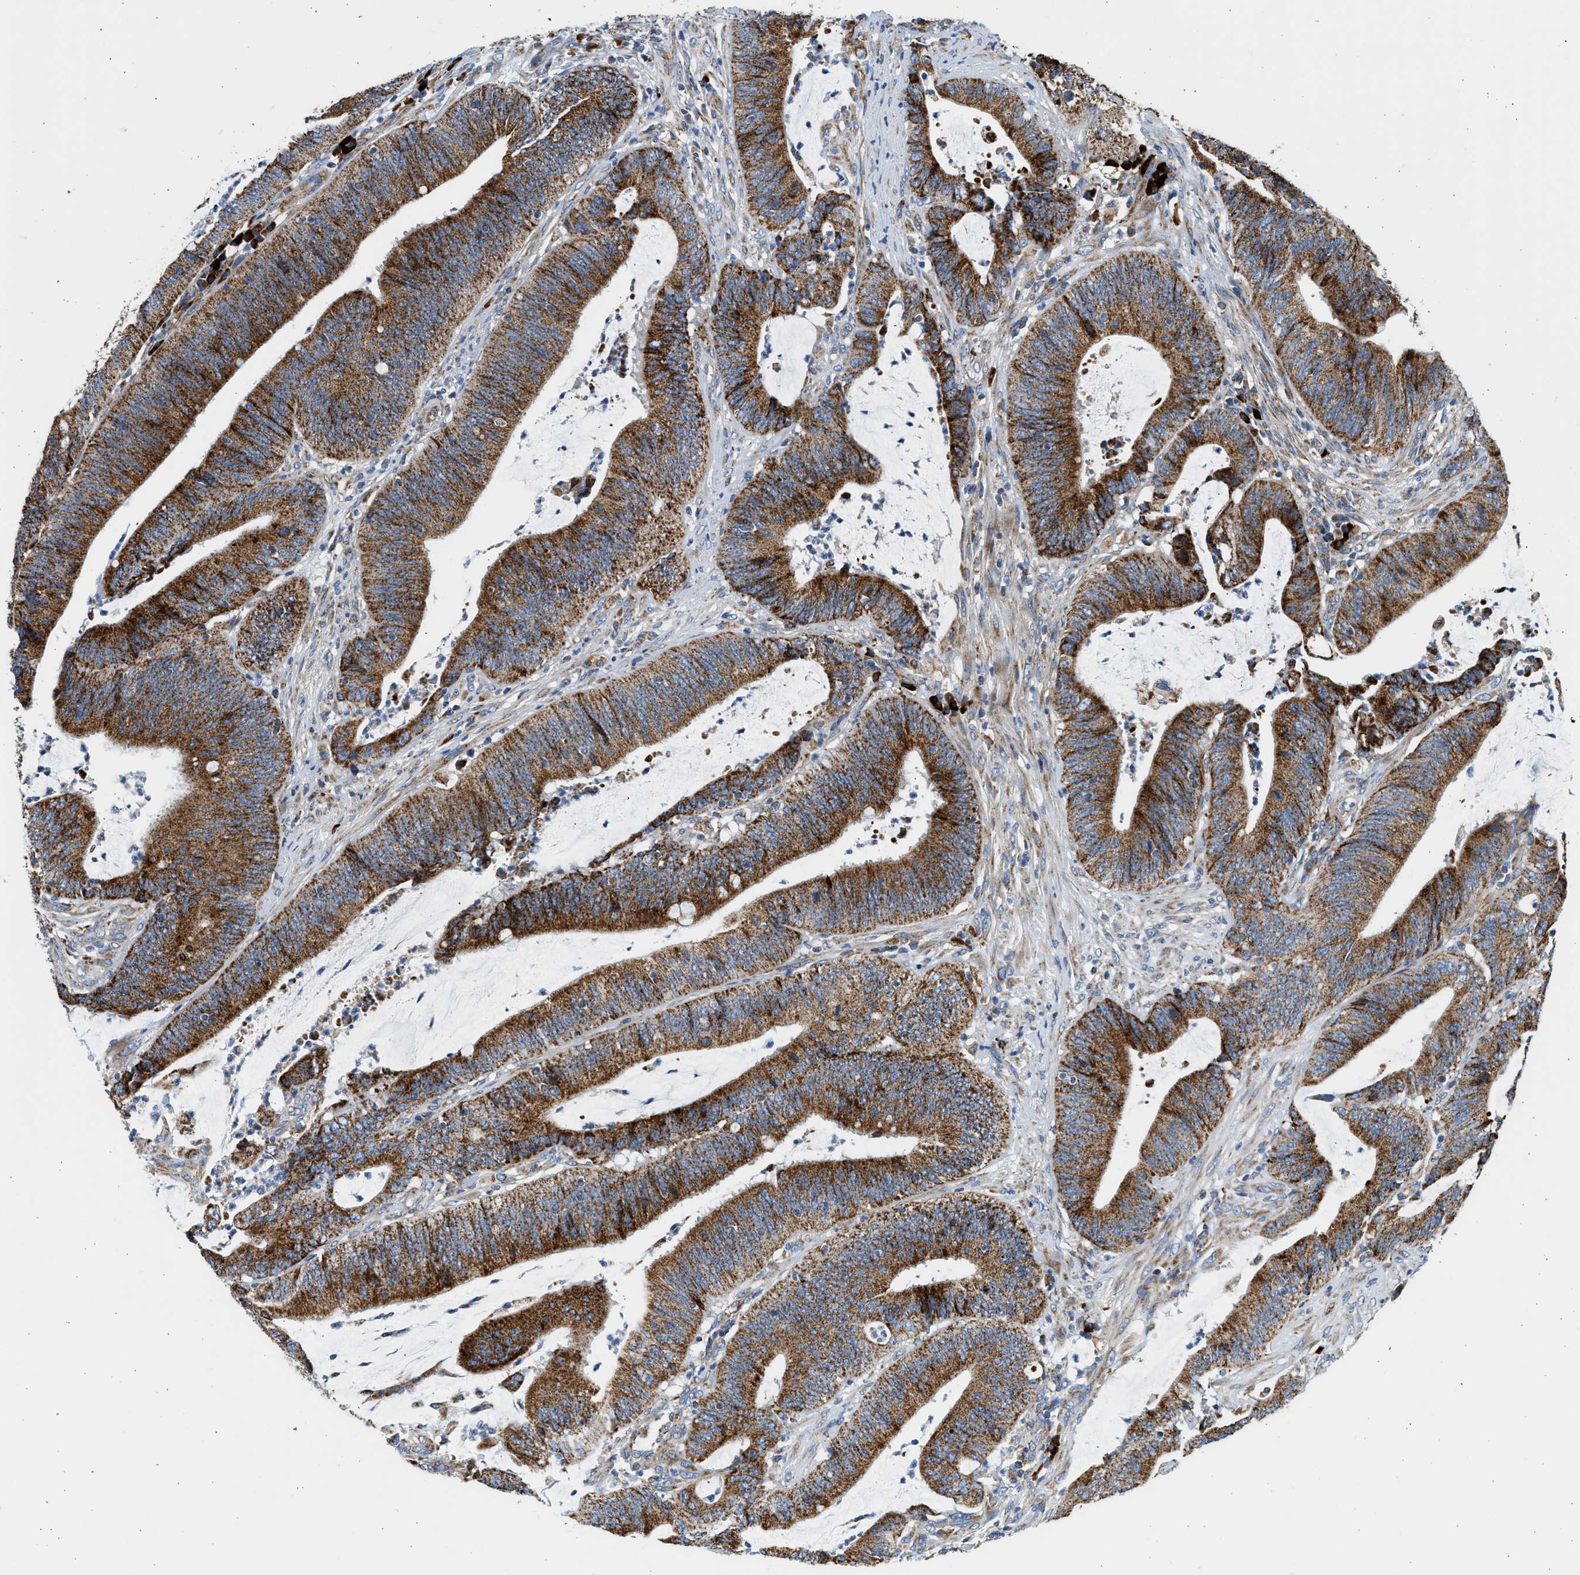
{"staining": {"intensity": "strong", "quantity": ">75%", "location": "cytoplasmic/membranous"}, "tissue": "colorectal cancer", "cell_type": "Tumor cells", "image_type": "cancer", "snomed": [{"axis": "morphology", "description": "Normal tissue, NOS"}, {"axis": "morphology", "description": "Adenocarcinoma, NOS"}, {"axis": "topography", "description": "Rectum"}], "caption": "A high-resolution micrograph shows immunohistochemistry (IHC) staining of colorectal adenocarcinoma, which demonstrates strong cytoplasmic/membranous expression in about >75% of tumor cells. The protein of interest is shown in brown color, while the nuclei are stained blue.", "gene": "KCNMB3", "patient": {"sex": "female", "age": 66}}